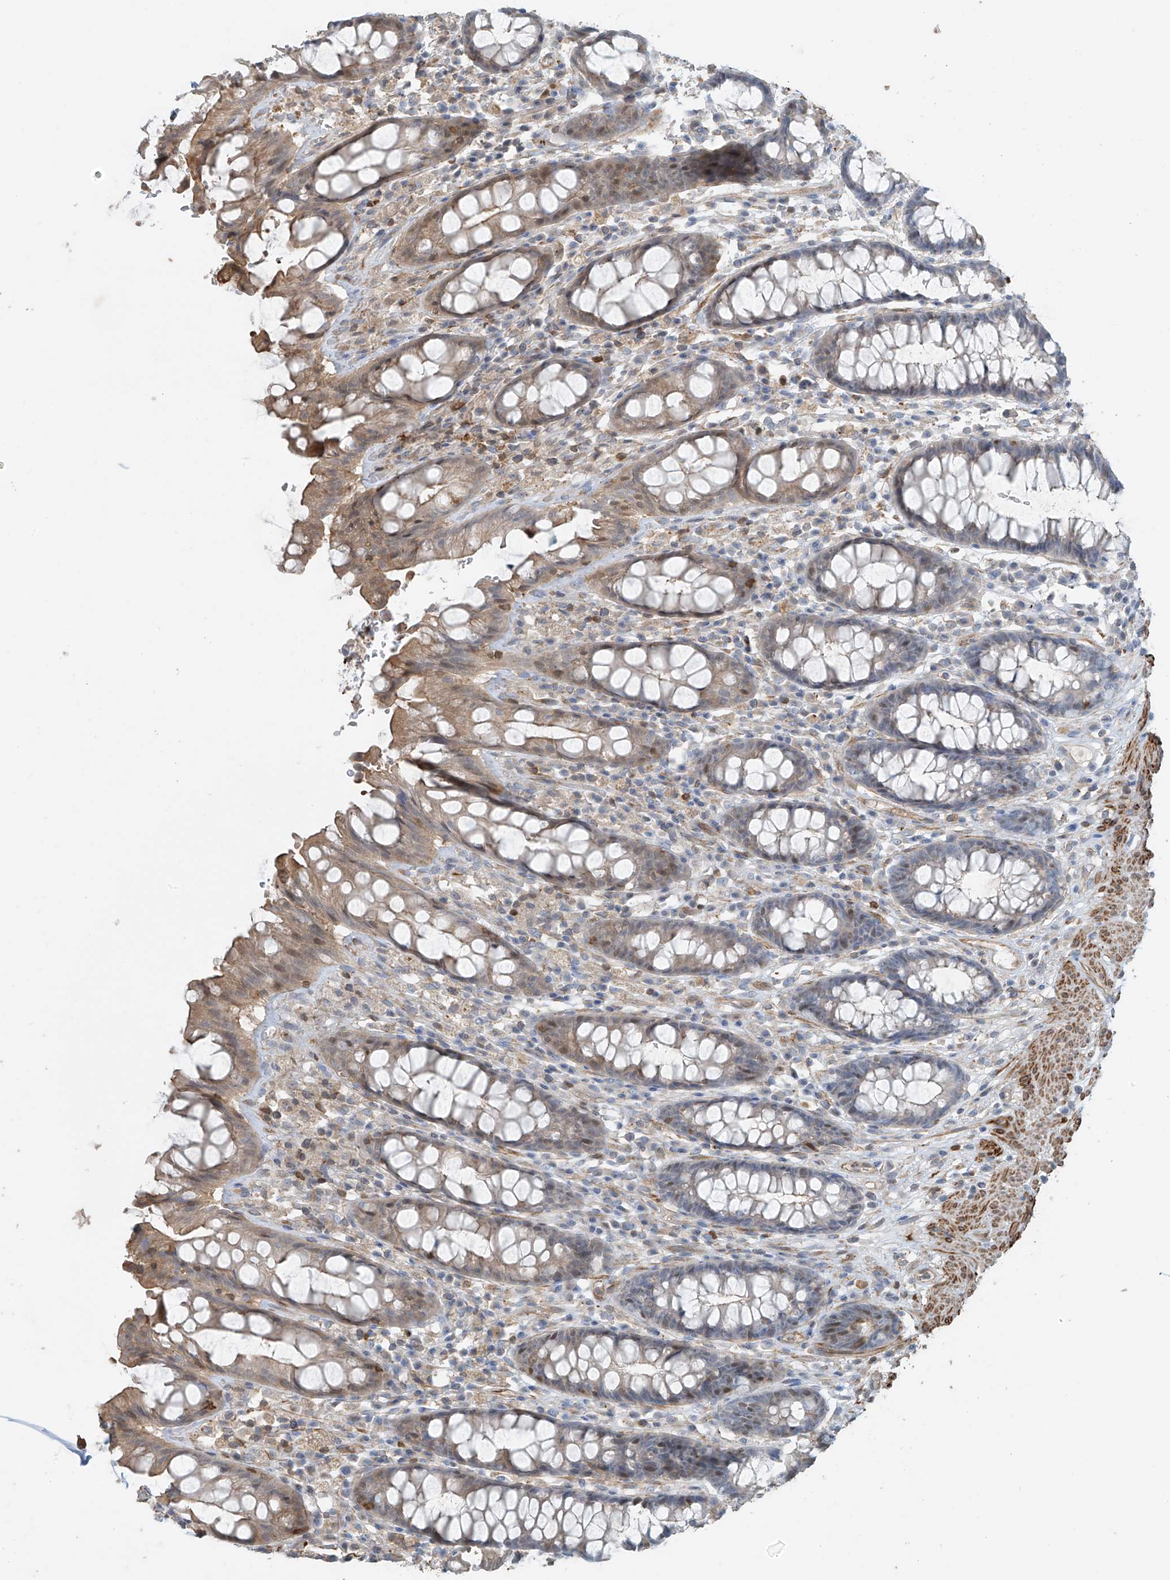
{"staining": {"intensity": "weak", "quantity": "25%-75%", "location": "cytoplasmic/membranous"}, "tissue": "rectum", "cell_type": "Glandular cells", "image_type": "normal", "snomed": [{"axis": "morphology", "description": "Normal tissue, NOS"}, {"axis": "topography", "description": "Rectum"}], "caption": "A brown stain shows weak cytoplasmic/membranous staining of a protein in glandular cells of normal rectum.", "gene": "SH3BGRL3", "patient": {"sex": "male", "age": 64}}